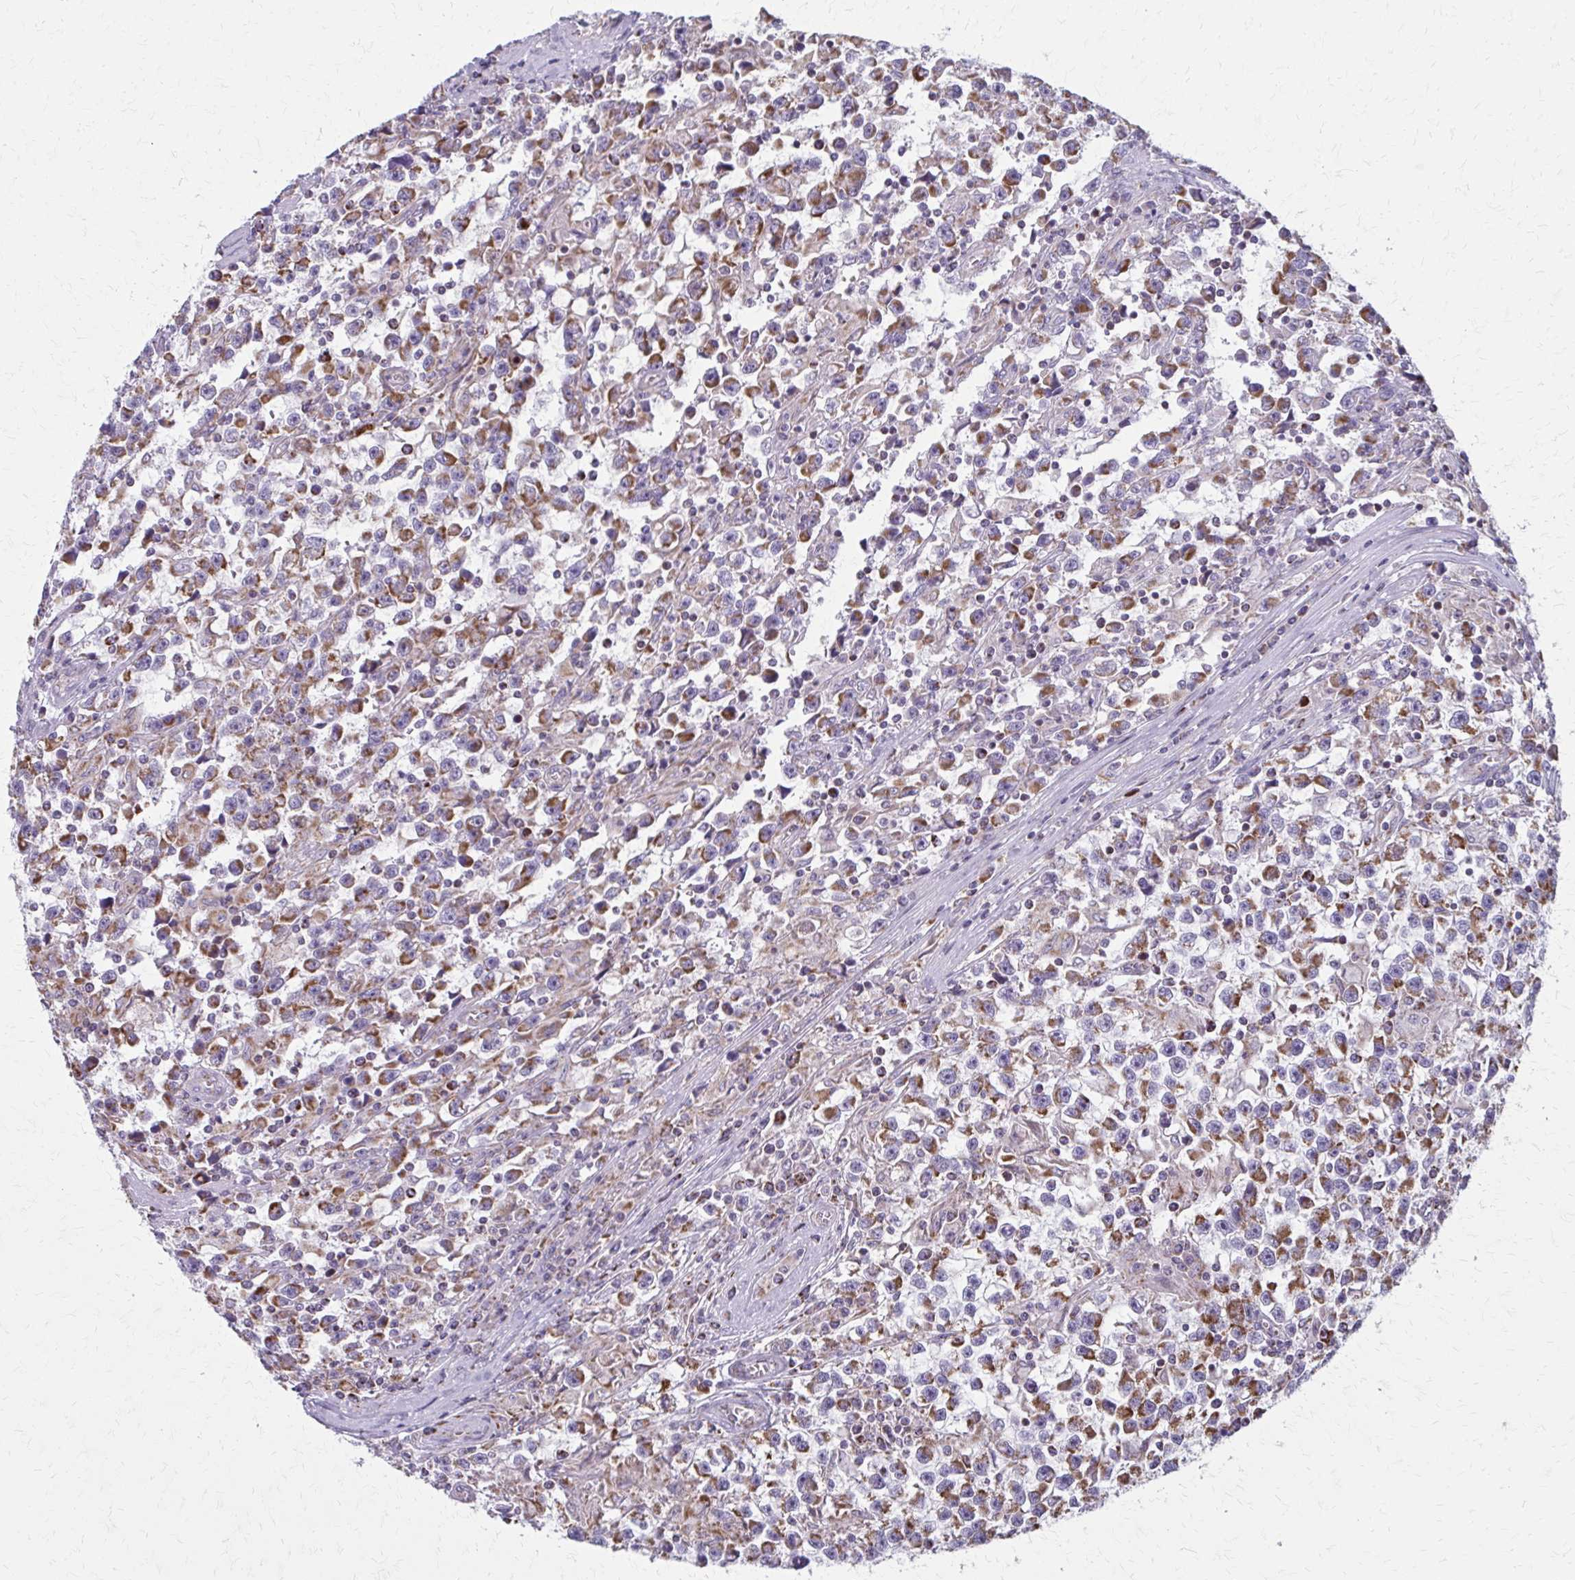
{"staining": {"intensity": "moderate", "quantity": ">75%", "location": "cytoplasmic/membranous"}, "tissue": "testis cancer", "cell_type": "Tumor cells", "image_type": "cancer", "snomed": [{"axis": "morphology", "description": "Seminoma, NOS"}, {"axis": "topography", "description": "Testis"}], "caption": "IHC (DAB) staining of seminoma (testis) reveals moderate cytoplasmic/membranous protein positivity in approximately >75% of tumor cells. The staining was performed using DAB, with brown indicating positive protein expression. Nuclei are stained blue with hematoxylin.", "gene": "TVP23A", "patient": {"sex": "male", "age": 31}}